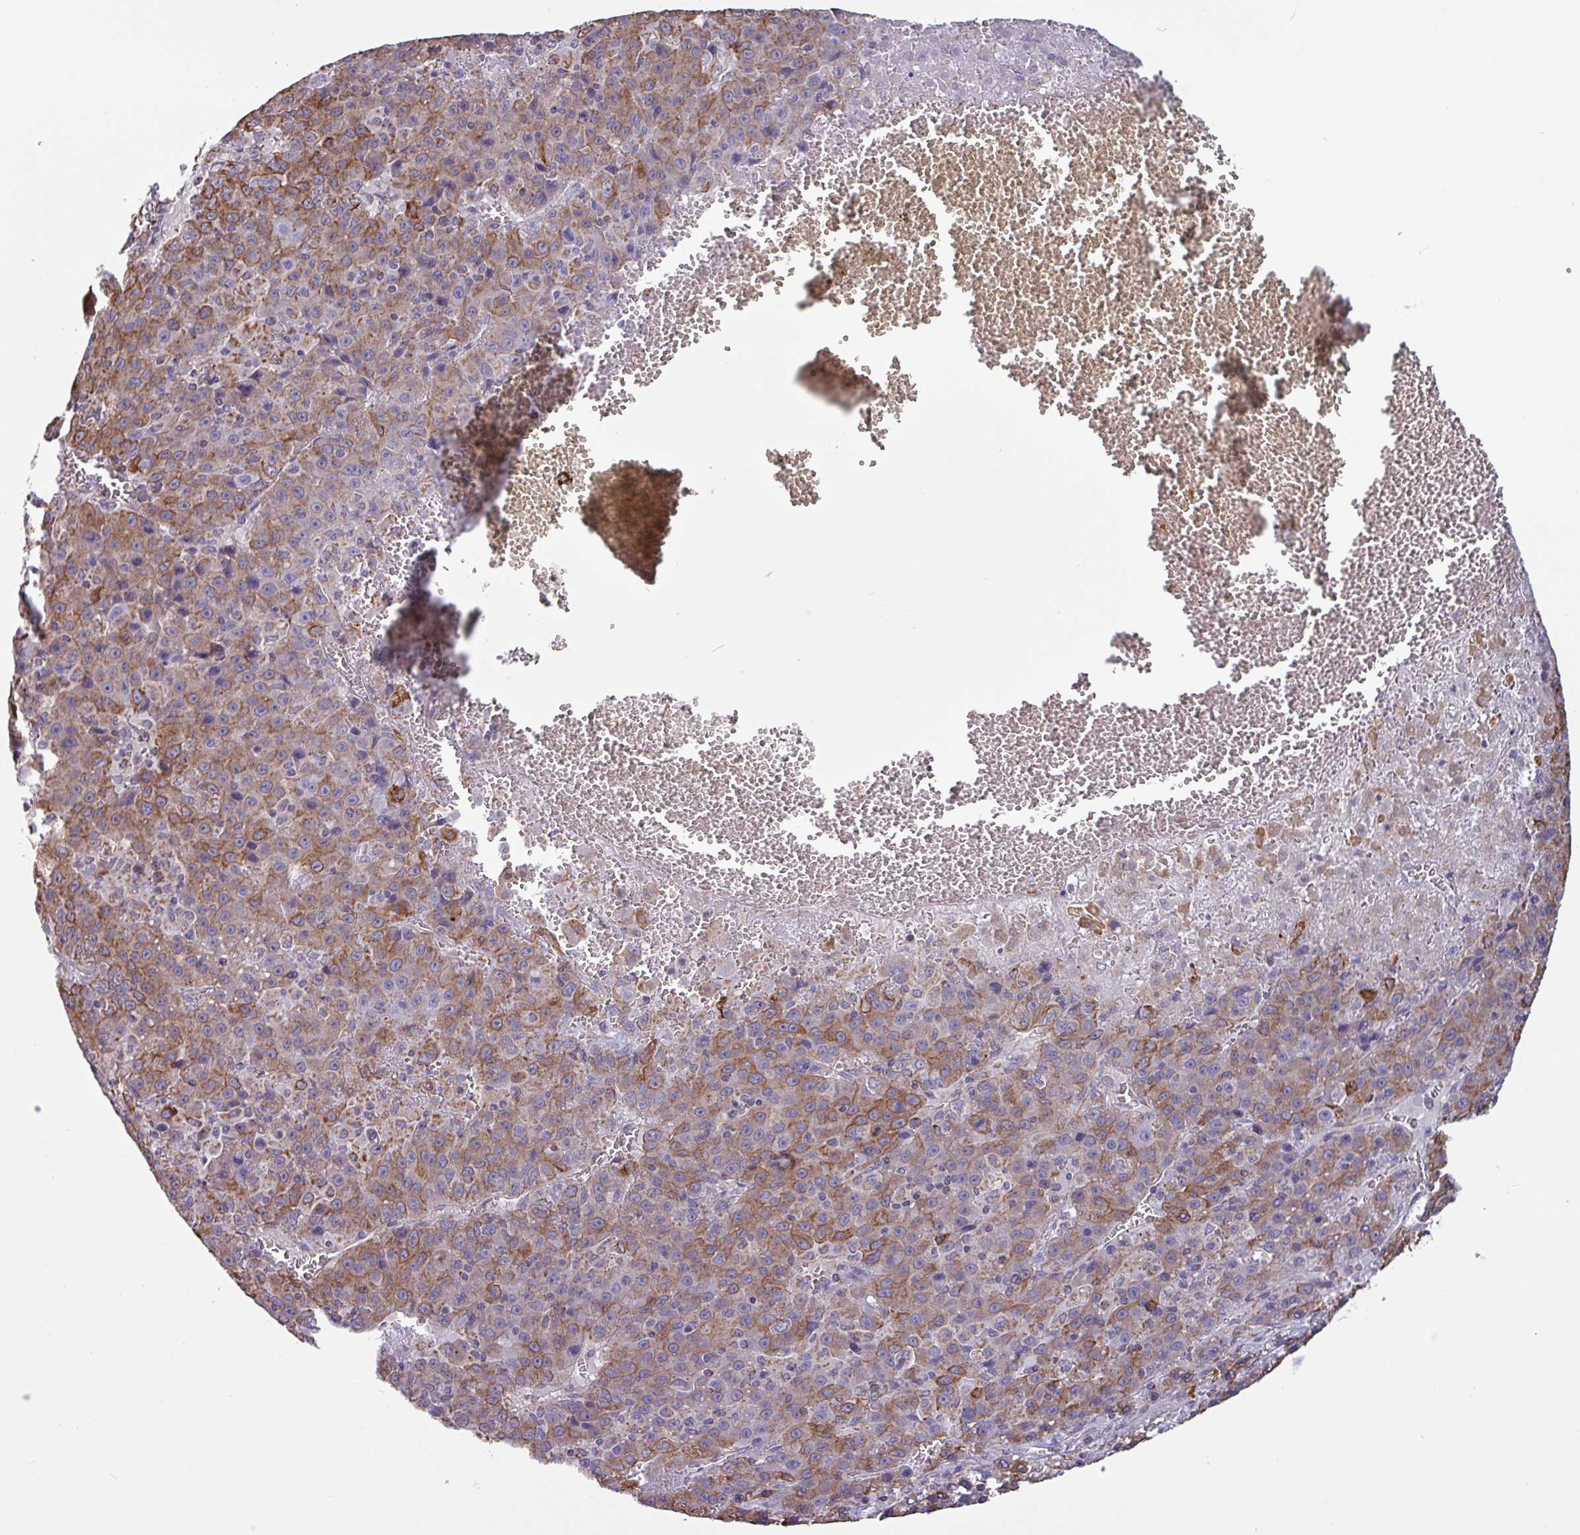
{"staining": {"intensity": "moderate", "quantity": ">75%", "location": "cytoplasmic/membranous"}, "tissue": "liver cancer", "cell_type": "Tumor cells", "image_type": "cancer", "snomed": [{"axis": "morphology", "description": "Carcinoma, Hepatocellular, NOS"}, {"axis": "topography", "description": "Liver"}], "caption": "Hepatocellular carcinoma (liver) tissue exhibits moderate cytoplasmic/membranous staining in about >75% of tumor cells", "gene": "CAMK1", "patient": {"sex": "female", "age": 53}}